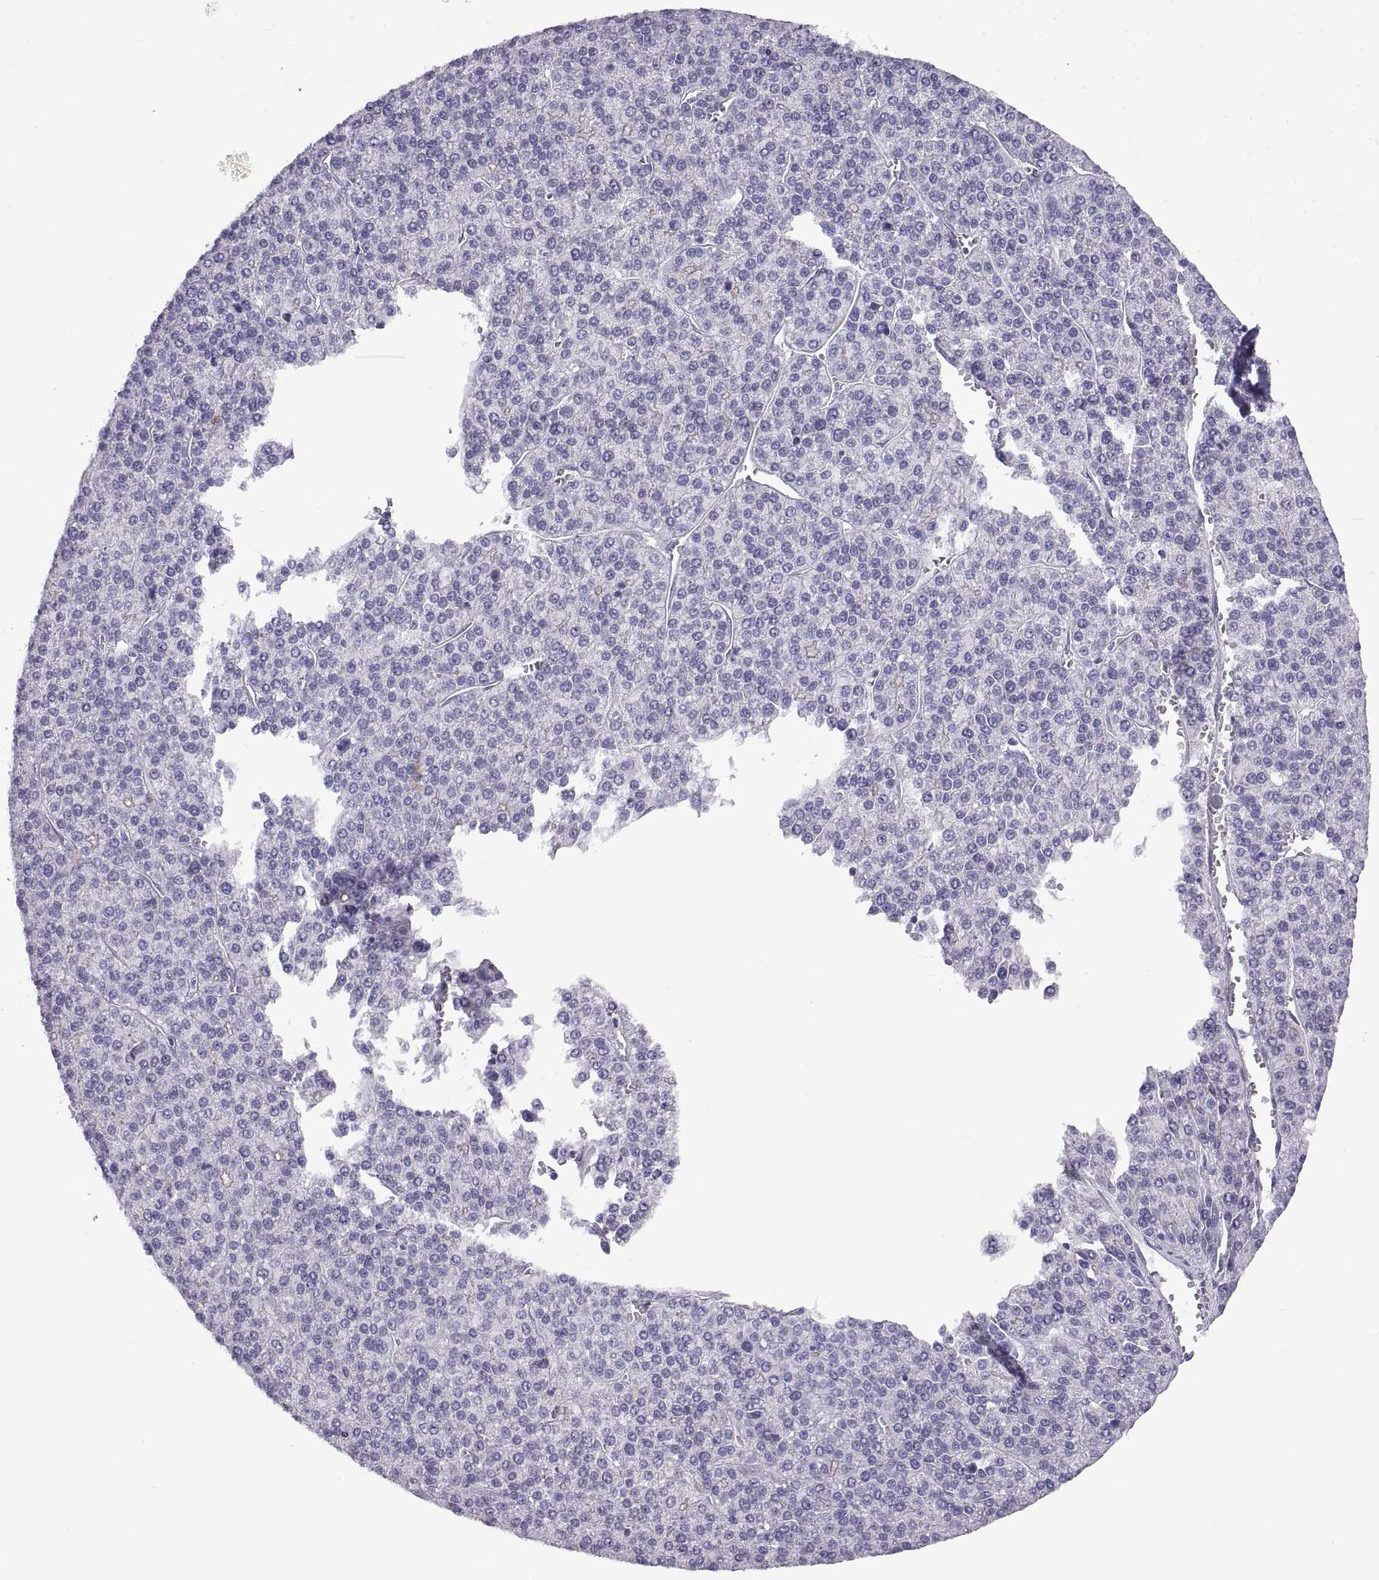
{"staining": {"intensity": "negative", "quantity": "none", "location": "none"}, "tissue": "liver cancer", "cell_type": "Tumor cells", "image_type": "cancer", "snomed": [{"axis": "morphology", "description": "Carcinoma, Hepatocellular, NOS"}, {"axis": "topography", "description": "Liver"}], "caption": "Tumor cells are negative for brown protein staining in liver cancer.", "gene": "CRYBB3", "patient": {"sex": "female", "age": 58}}